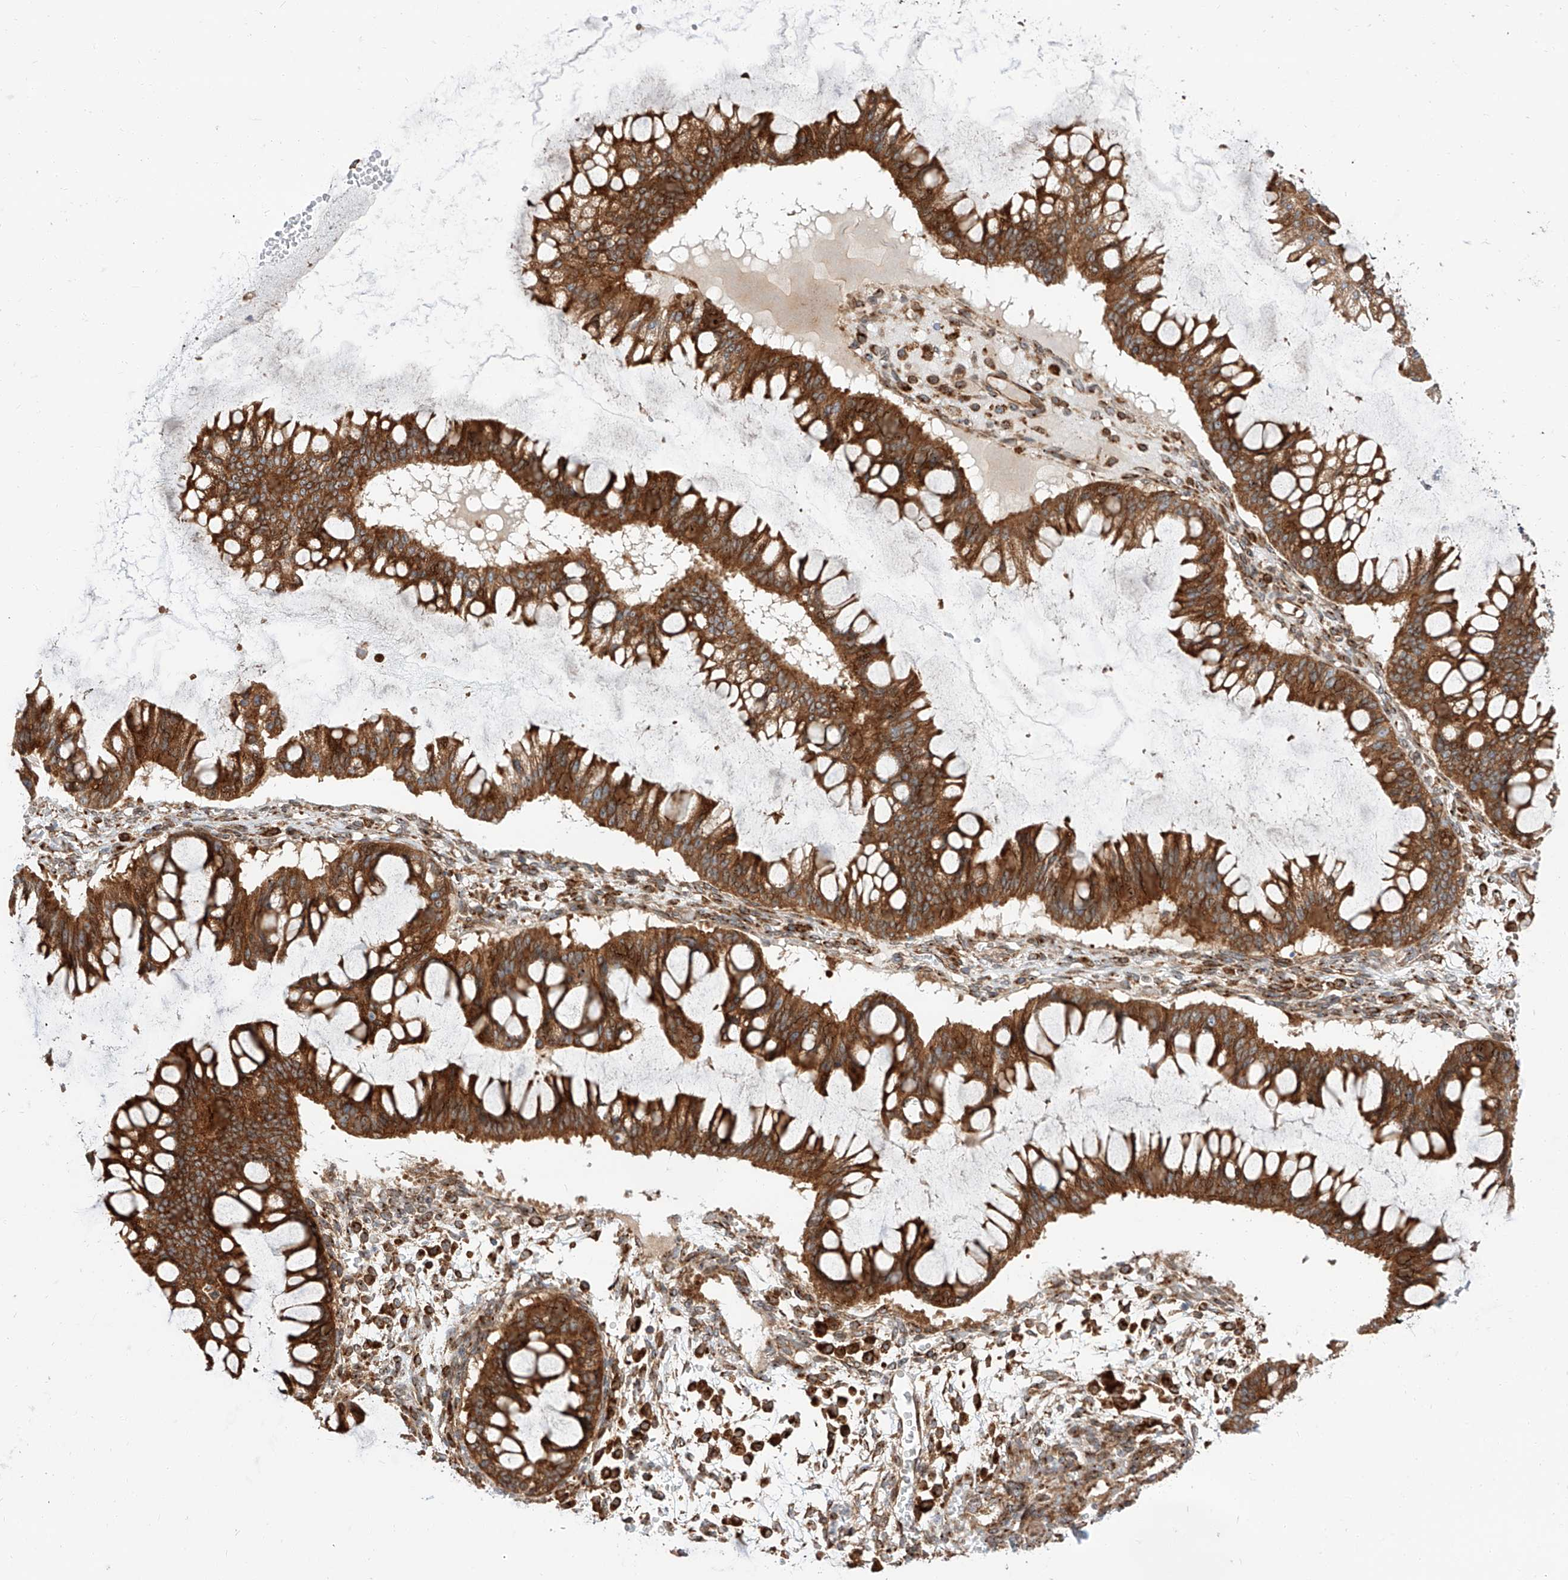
{"staining": {"intensity": "strong", "quantity": ">75%", "location": "cytoplasmic/membranous"}, "tissue": "ovarian cancer", "cell_type": "Tumor cells", "image_type": "cancer", "snomed": [{"axis": "morphology", "description": "Cystadenocarcinoma, mucinous, NOS"}, {"axis": "topography", "description": "Ovary"}], "caption": "Protein expression analysis of ovarian cancer displays strong cytoplasmic/membranous positivity in about >75% of tumor cells.", "gene": "ISCA2", "patient": {"sex": "female", "age": 73}}